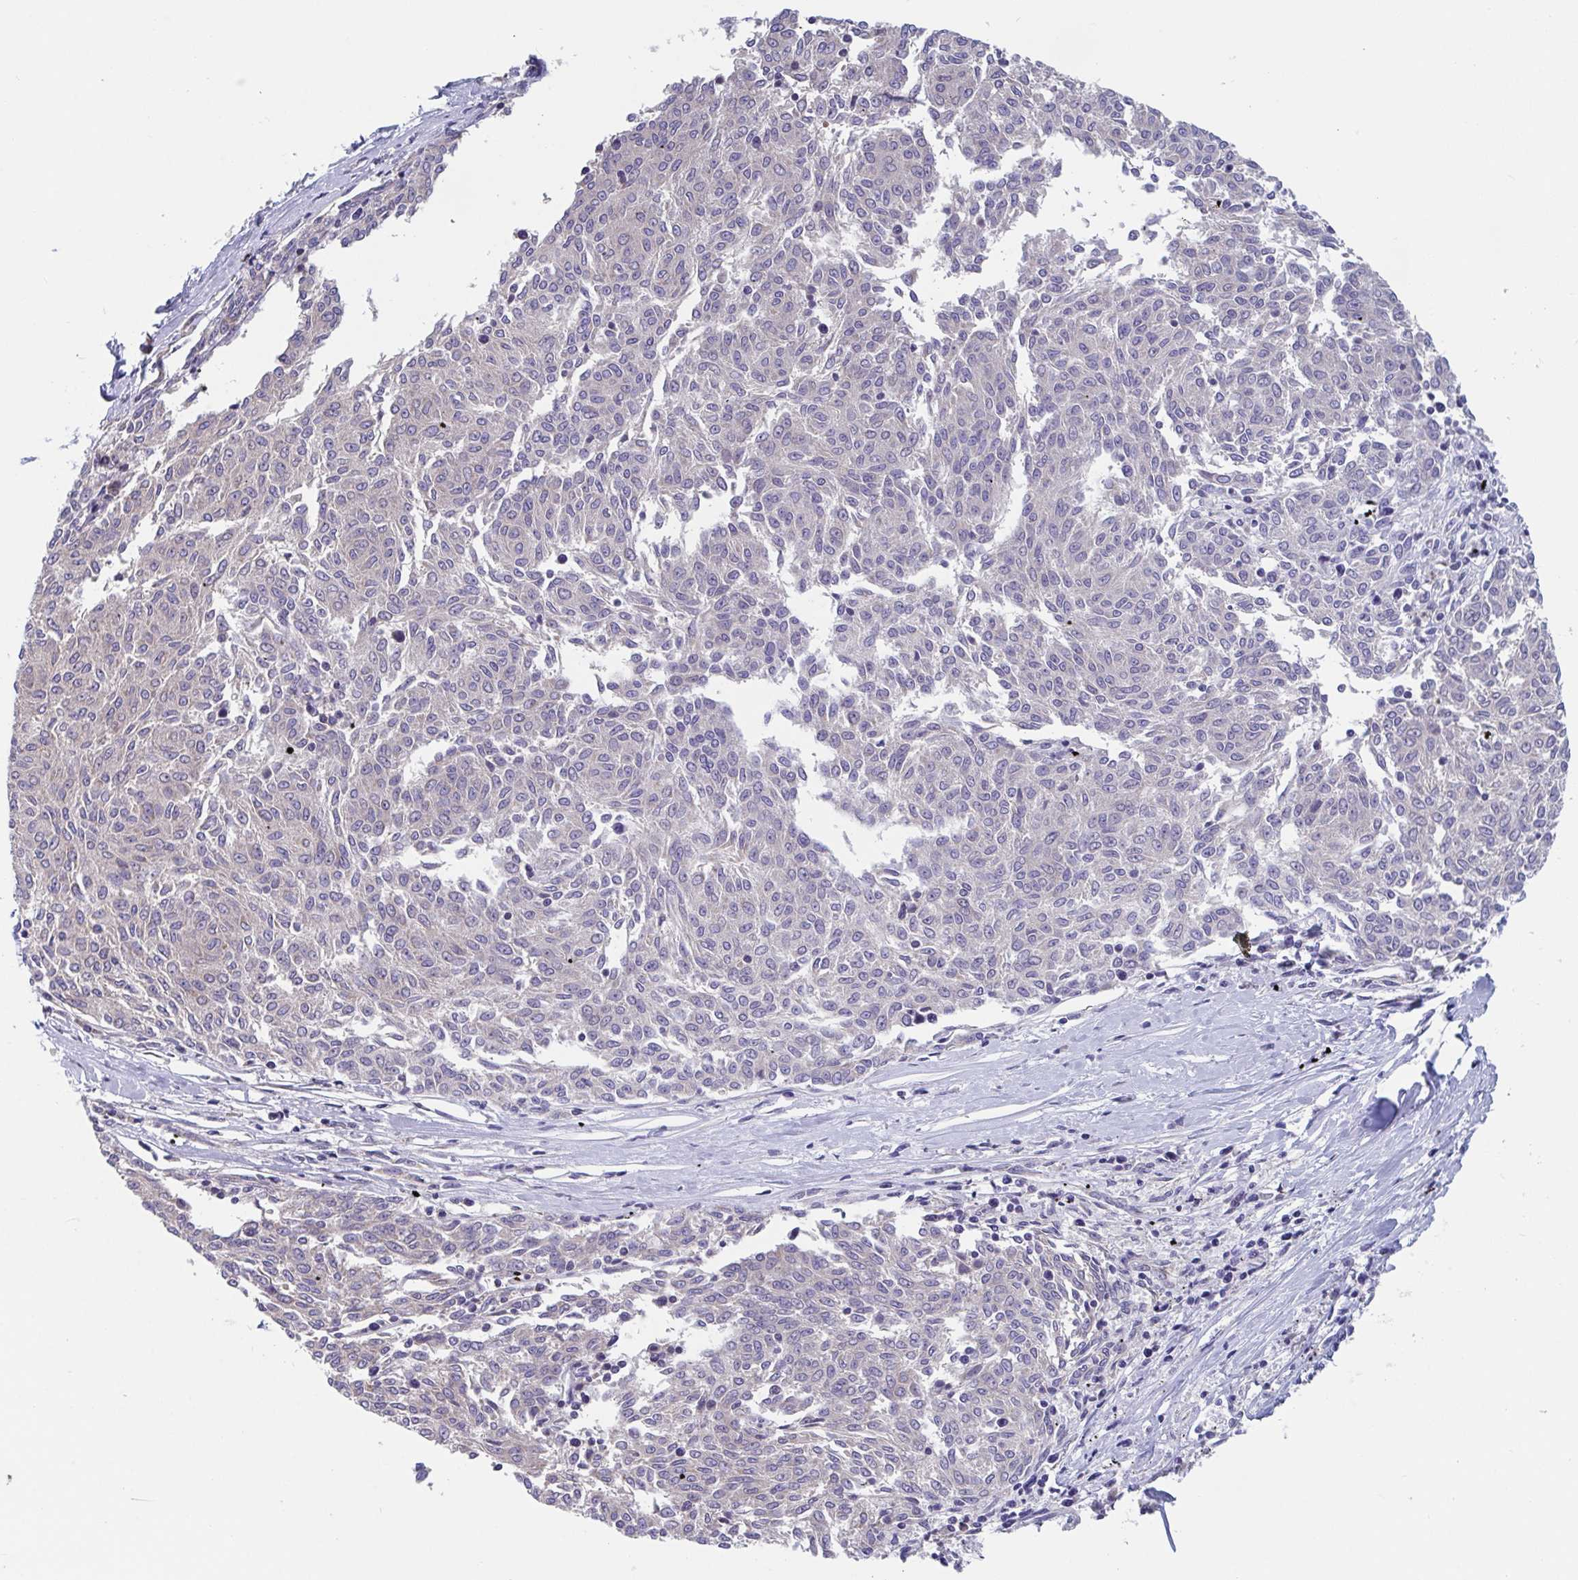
{"staining": {"intensity": "negative", "quantity": "none", "location": "none"}, "tissue": "melanoma", "cell_type": "Tumor cells", "image_type": "cancer", "snomed": [{"axis": "morphology", "description": "Malignant melanoma, NOS"}, {"axis": "topography", "description": "Skin"}], "caption": "An image of human melanoma is negative for staining in tumor cells.", "gene": "TTC30B", "patient": {"sex": "female", "age": 72}}